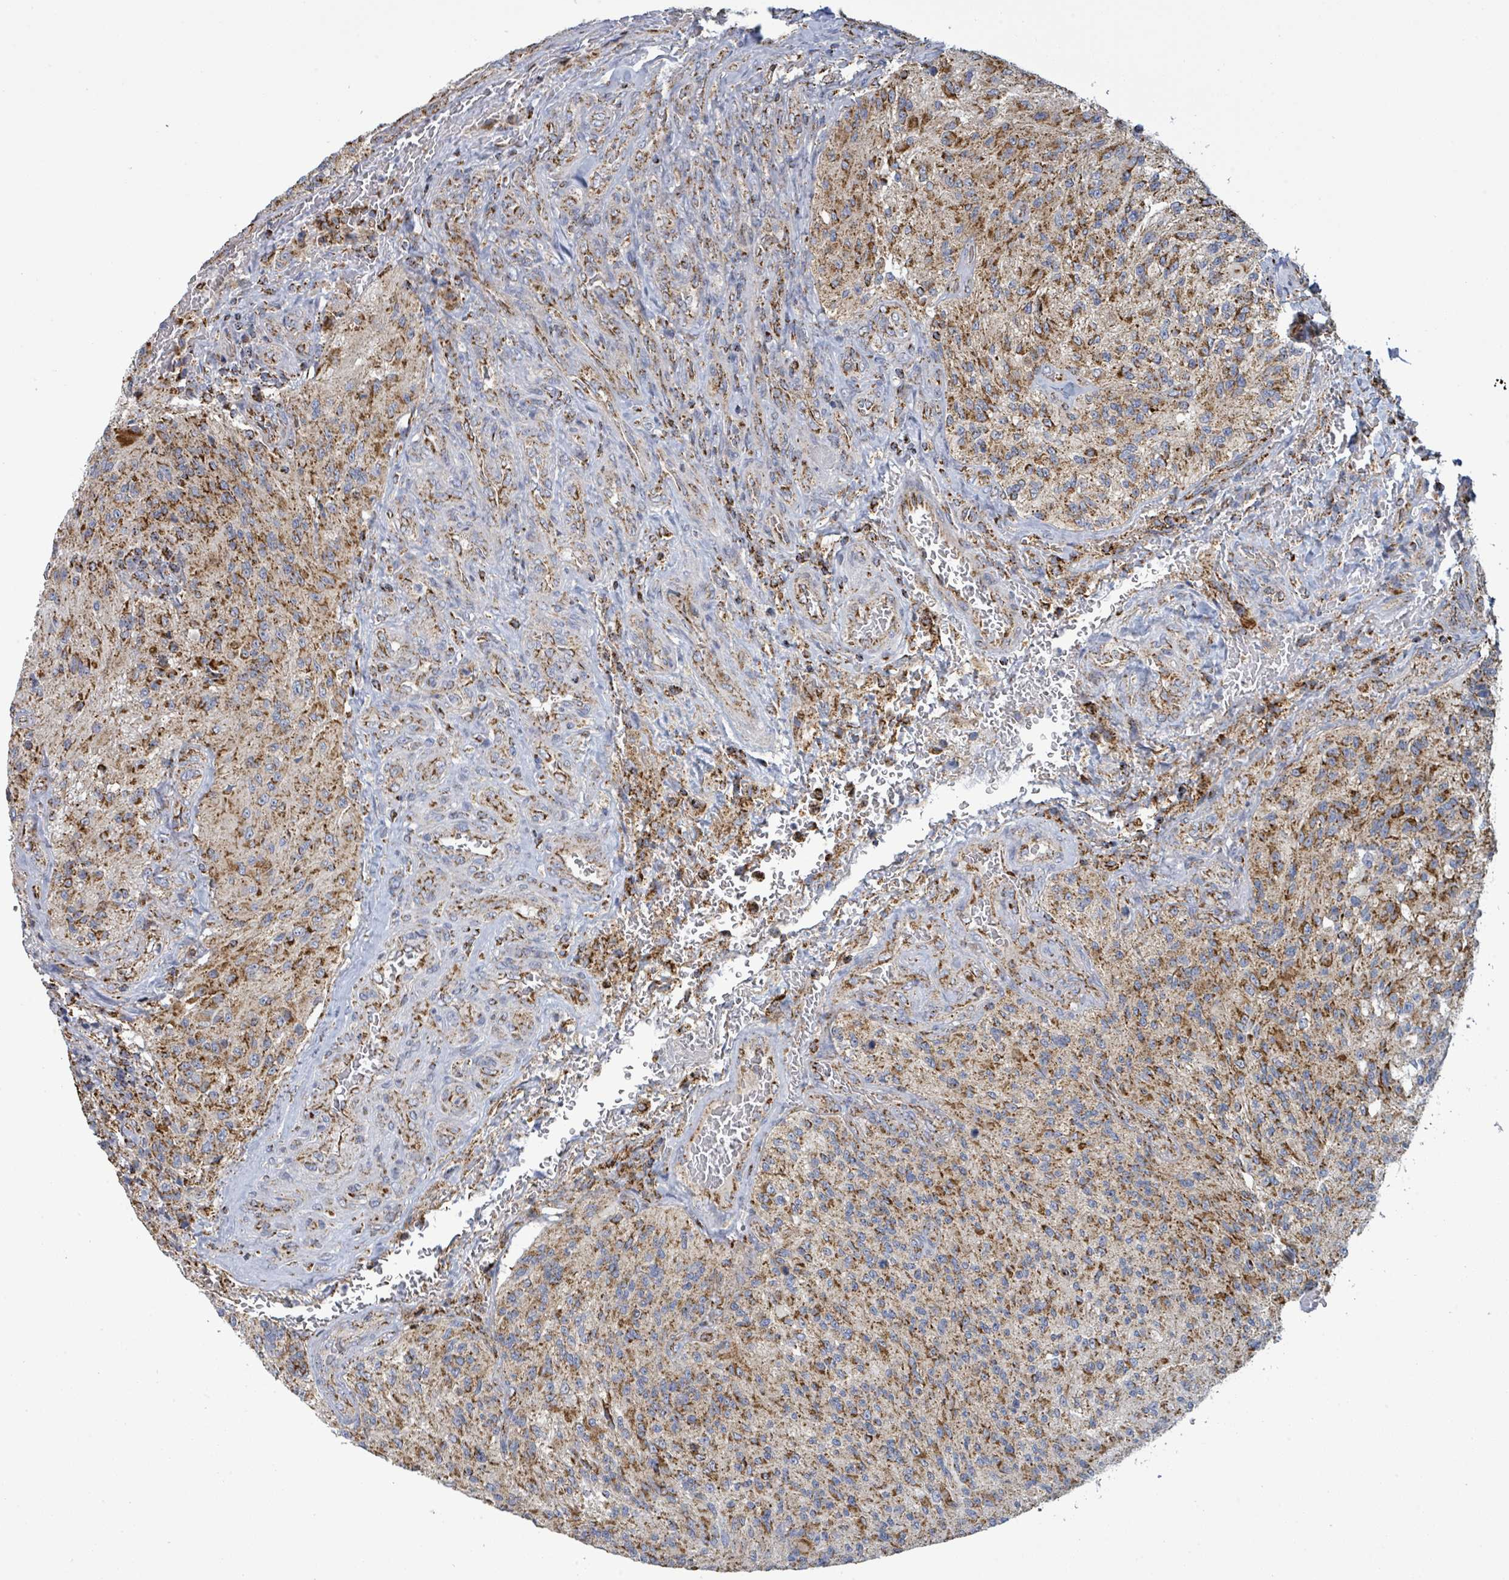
{"staining": {"intensity": "strong", "quantity": "25%-75%", "location": "cytoplasmic/membranous"}, "tissue": "glioma", "cell_type": "Tumor cells", "image_type": "cancer", "snomed": [{"axis": "morphology", "description": "Normal tissue, NOS"}, {"axis": "morphology", "description": "Glioma, malignant, High grade"}, {"axis": "topography", "description": "Cerebral cortex"}], "caption": "Immunohistochemical staining of human glioma shows strong cytoplasmic/membranous protein expression in about 25%-75% of tumor cells. (DAB (3,3'-diaminobenzidine) IHC with brightfield microscopy, high magnification).", "gene": "SUCLG2", "patient": {"sex": "male", "age": 56}}